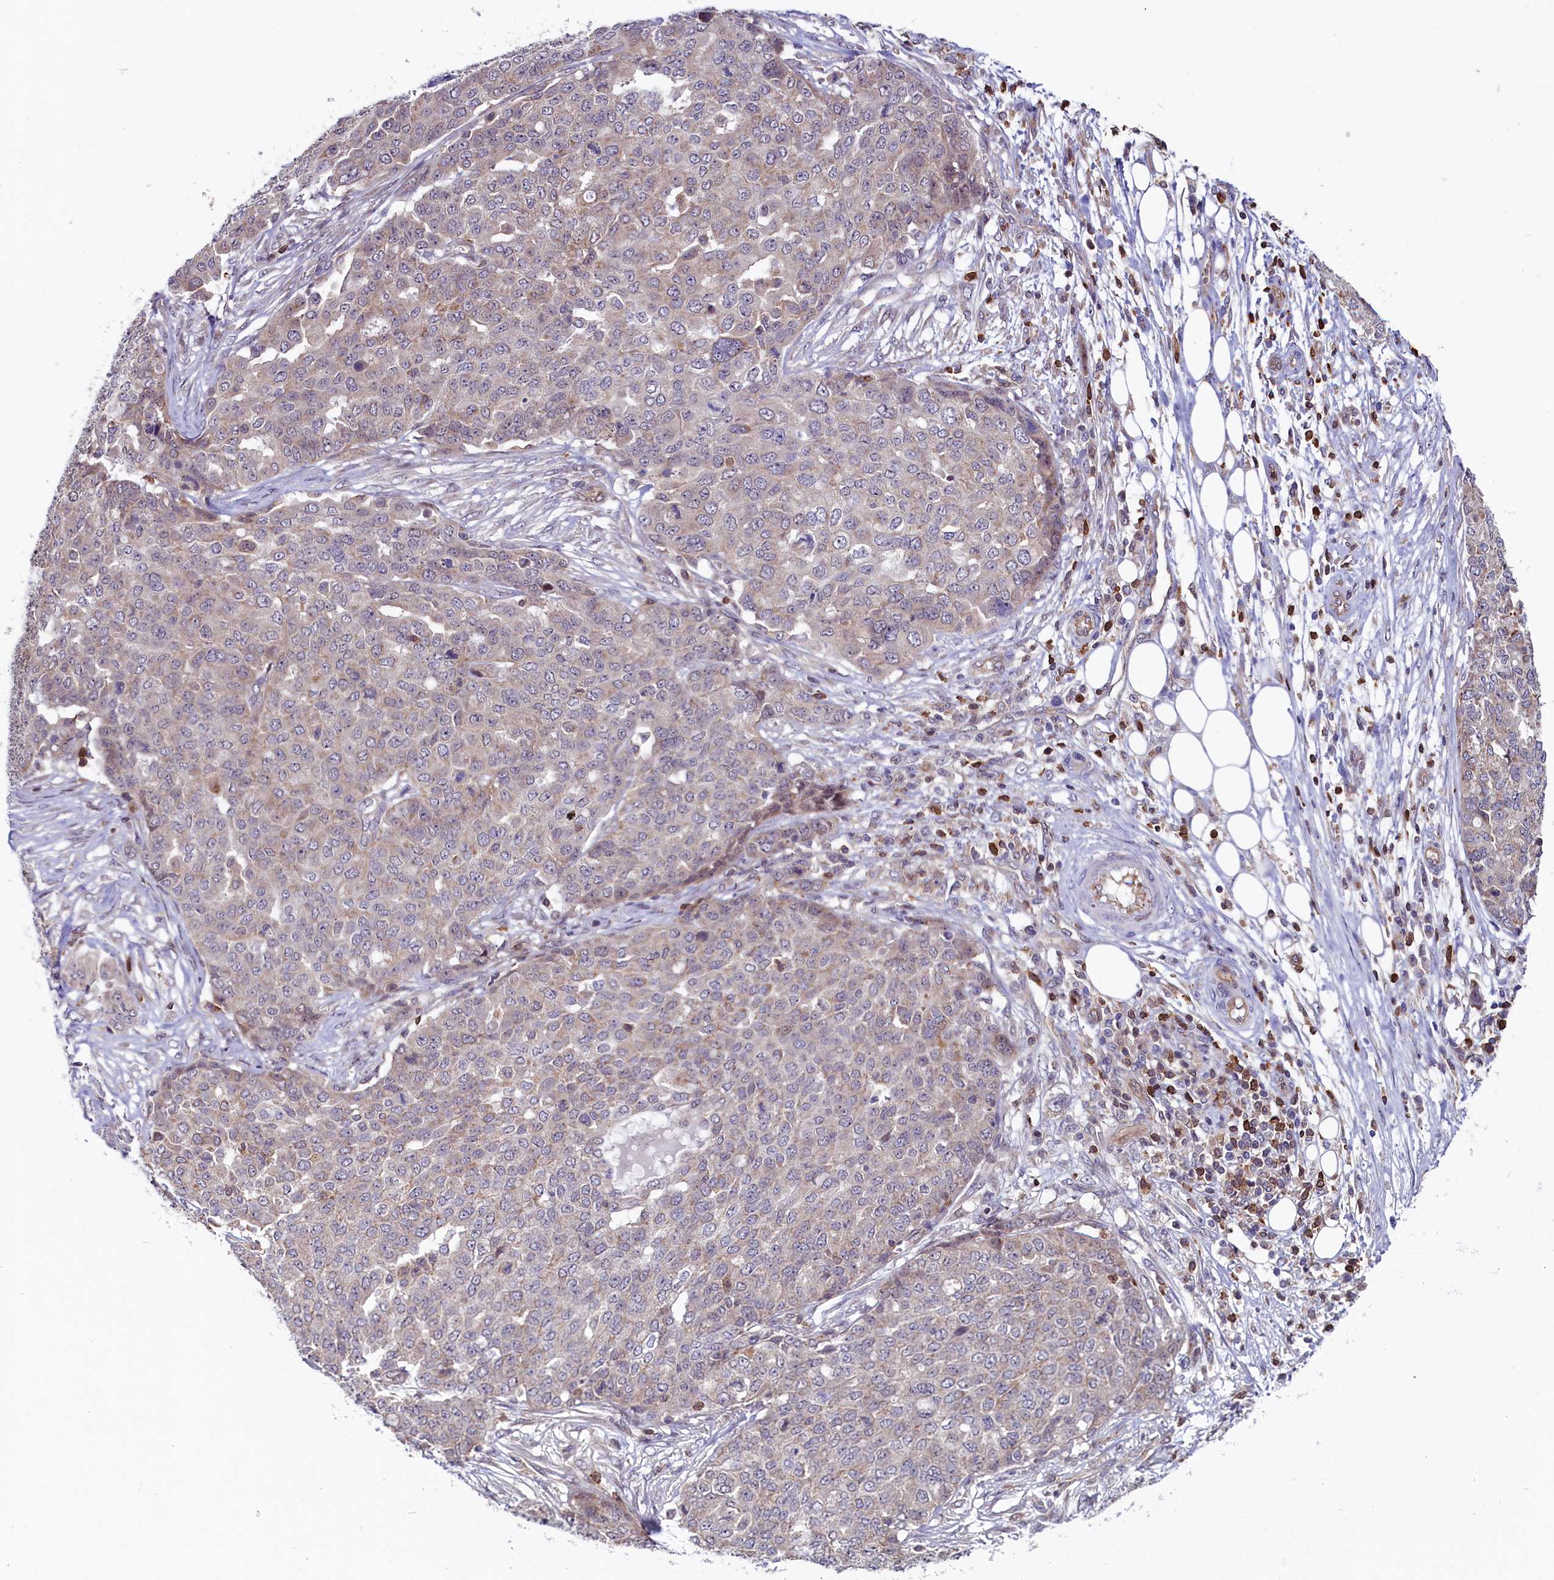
{"staining": {"intensity": "weak", "quantity": "<25%", "location": "cytoplasmic/membranous"}, "tissue": "ovarian cancer", "cell_type": "Tumor cells", "image_type": "cancer", "snomed": [{"axis": "morphology", "description": "Cystadenocarcinoma, serous, NOS"}, {"axis": "topography", "description": "Soft tissue"}, {"axis": "topography", "description": "Ovary"}], "caption": "The histopathology image displays no significant expression in tumor cells of serous cystadenocarcinoma (ovarian).", "gene": "CIAPIN1", "patient": {"sex": "female", "age": 57}}